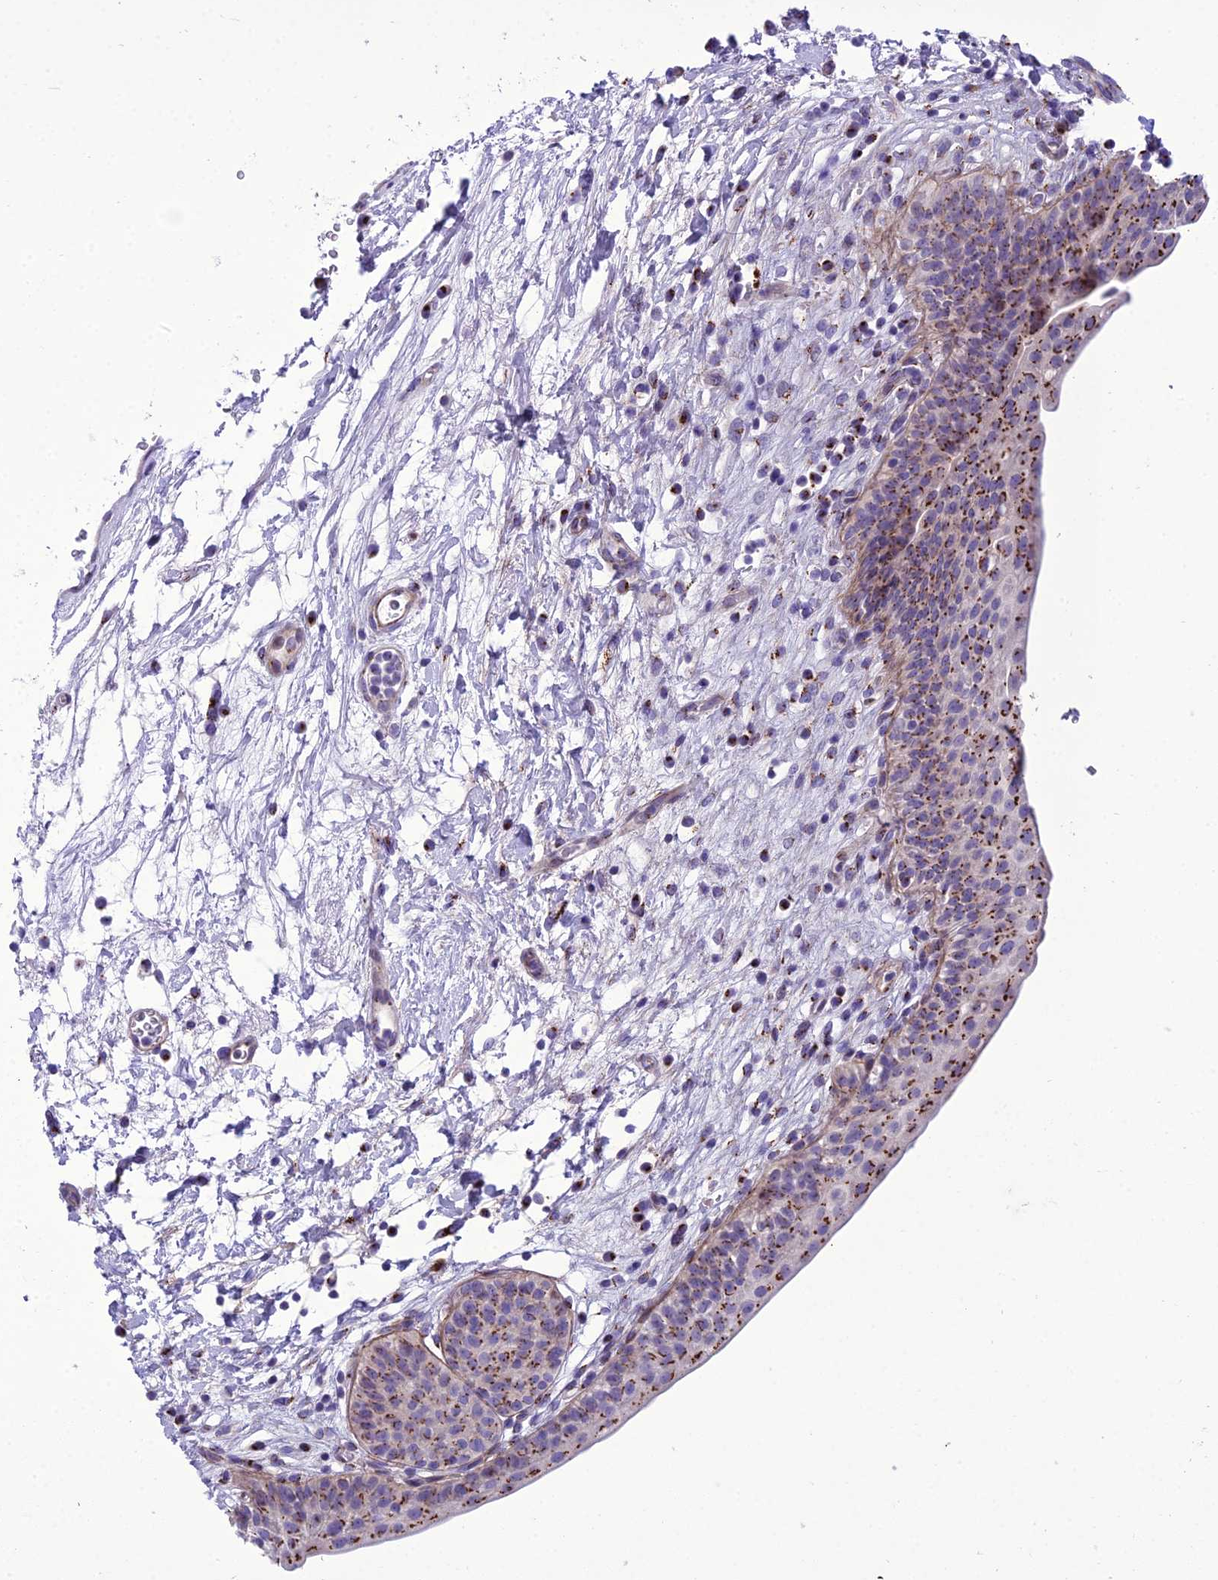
{"staining": {"intensity": "strong", "quantity": "25%-75%", "location": "cytoplasmic/membranous"}, "tissue": "urinary bladder", "cell_type": "Urothelial cells", "image_type": "normal", "snomed": [{"axis": "morphology", "description": "Normal tissue, NOS"}, {"axis": "topography", "description": "Urinary bladder"}], "caption": "A brown stain shows strong cytoplasmic/membranous expression of a protein in urothelial cells of normal human urinary bladder. (DAB (3,3'-diaminobenzidine) IHC, brown staining for protein, blue staining for nuclei).", "gene": "GOLM2", "patient": {"sex": "male", "age": 83}}